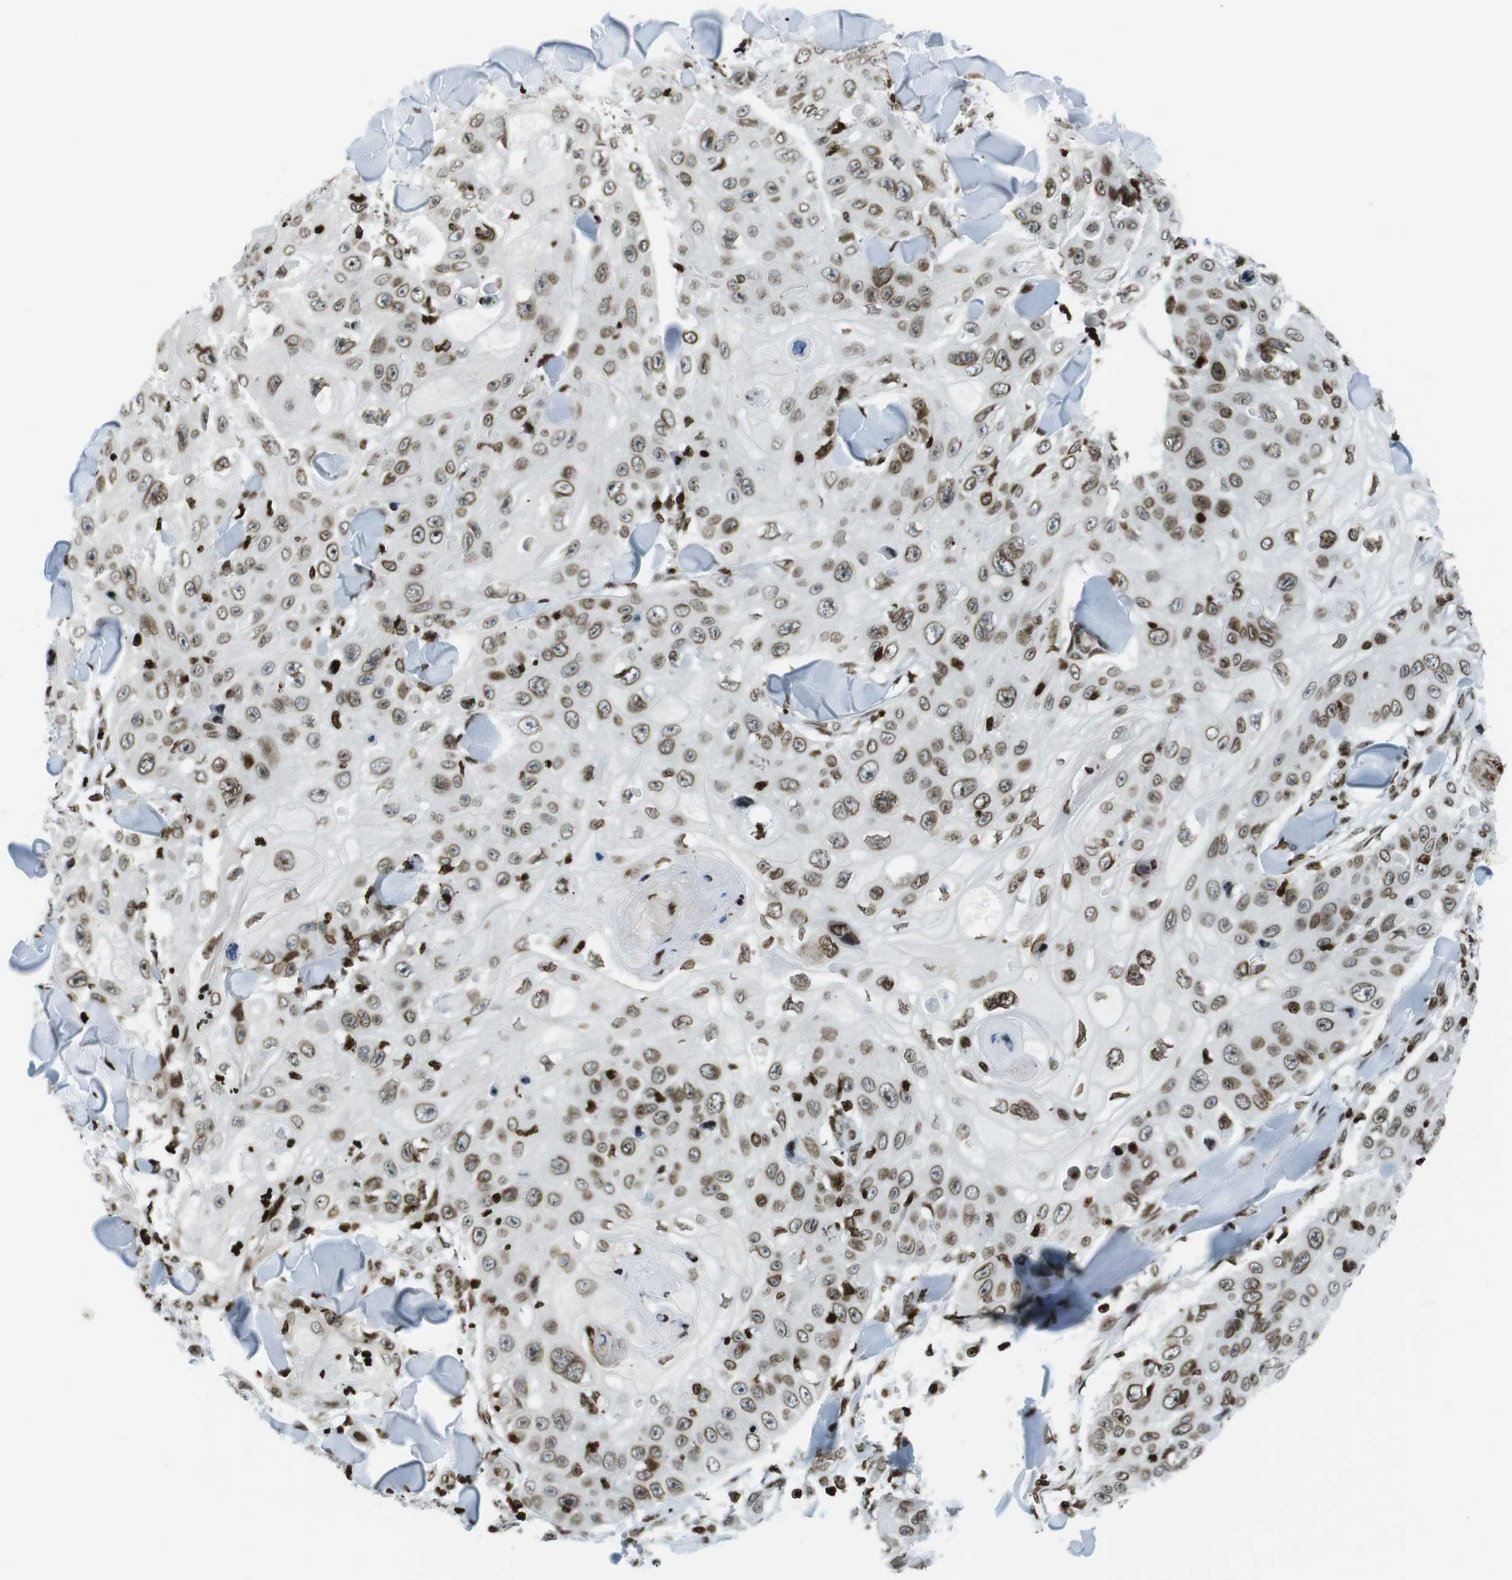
{"staining": {"intensity": "moderate", "quantity": ">75%", "location": "nuclear"}, "tissue": "skin cancer", "cell_type": "Tumor cells", "image_type": "cancer", "snomed": [{"axis": "morphology", "description": "Squamous cell carcinoma, NOS"}, {"axis": "topography", "description": "Skin"}], "caption": "Immunohistochemical staining of human squamous cell carcinoma (skin) exhibits medium levels of moderate nuclear positivity in about >75% of tumor cells.", "gene": "H2AC8", "patient": {"sex": "male", "age": 86}}